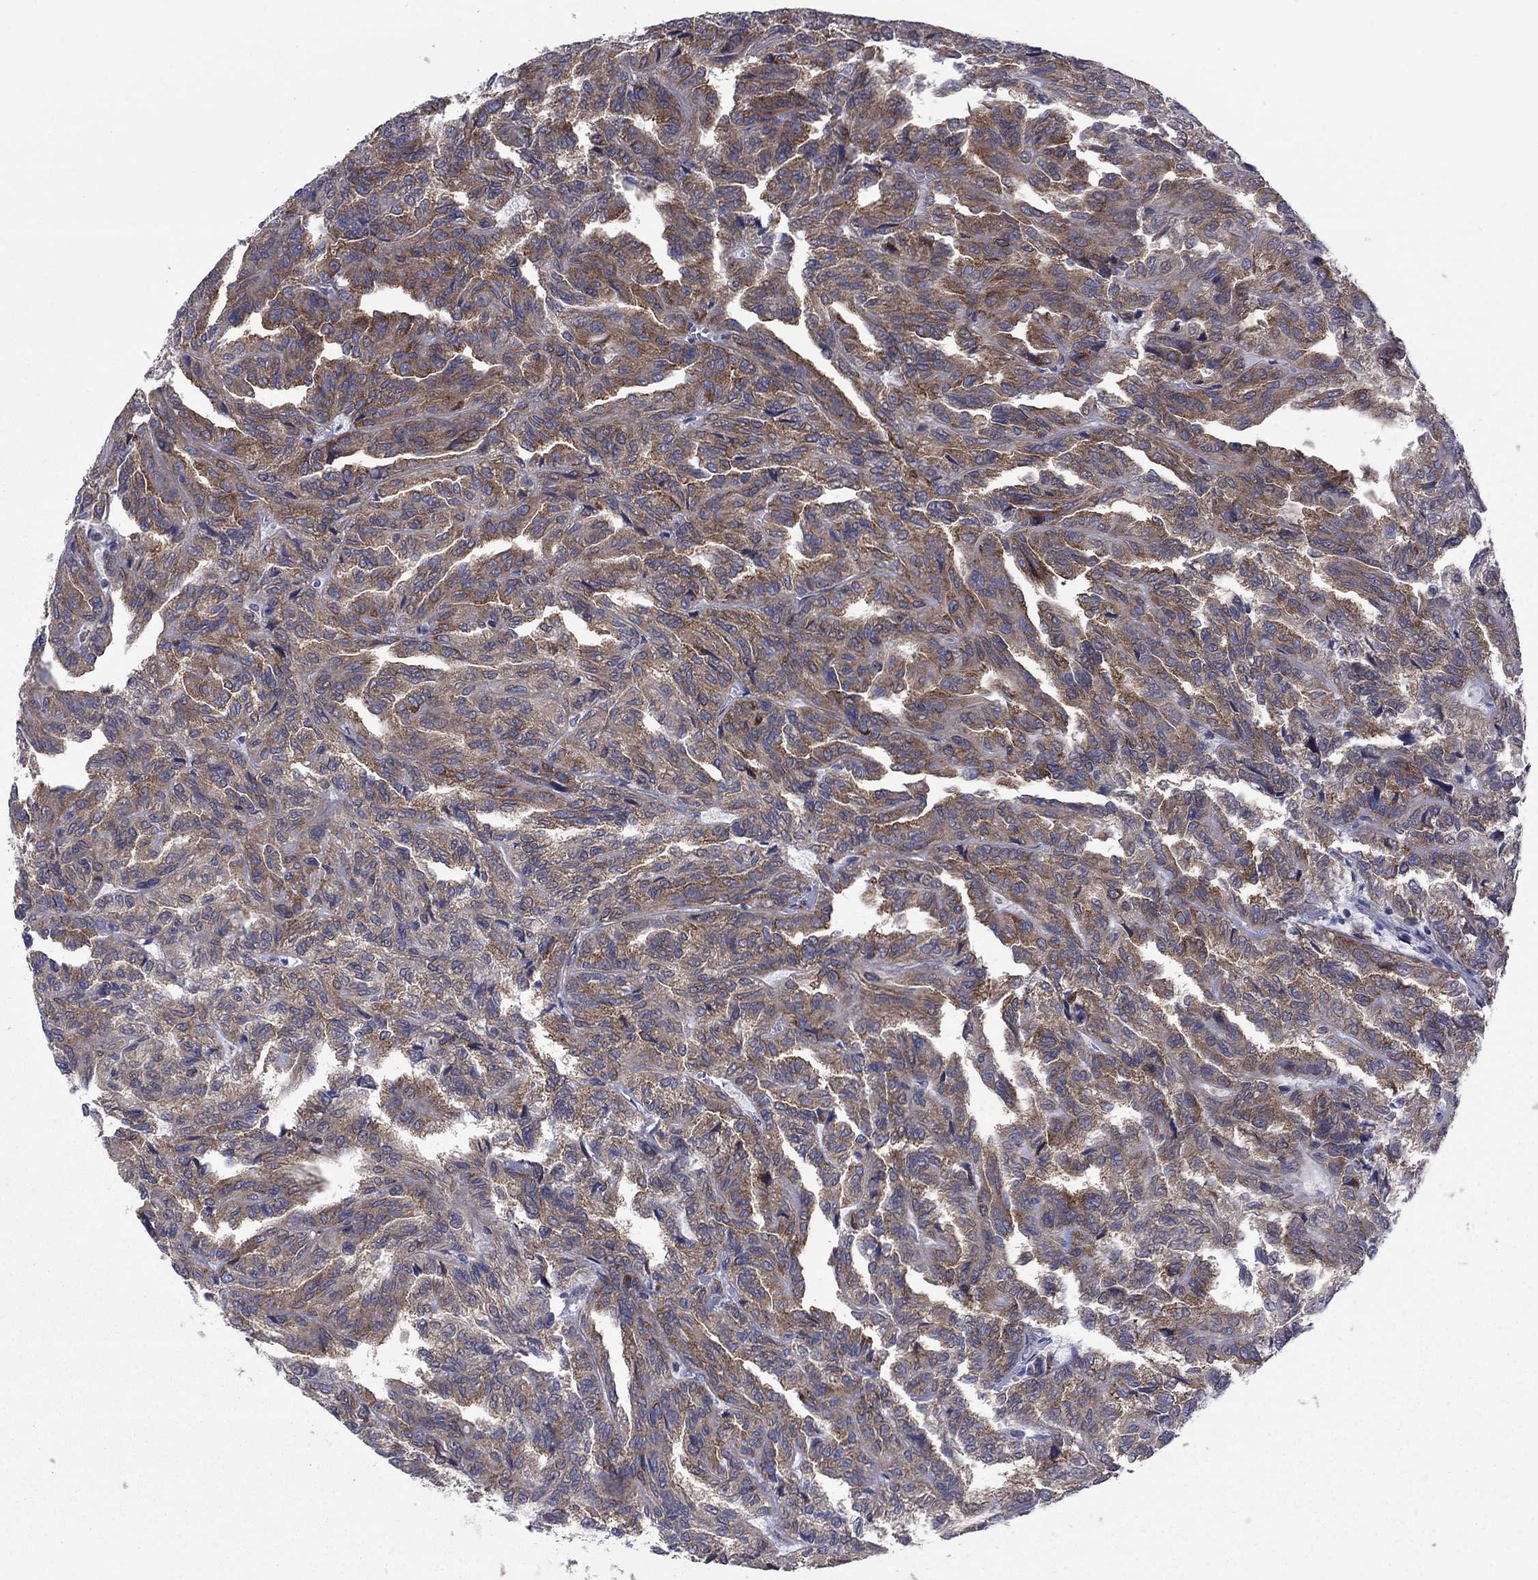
{"staining": {"intensity": "moderate", "quantity": ">75%", "location": "cytoplasmic/membranous"}, "tissue": "renal cancer", "cell_type": "Tumor cells", "image_type": "cancer", "snomed": [{"axis": "morphology", "description": "Adenocarcinoma, NOS"}, {"axis": "topography", "description": "Kidney"}], "caption": "Tumor cells exhibit medium levels of moderate cytoplasmic/membranous staining in about >75% of cells in adenocarcinoma (renal).", "gene": "GPR155", "patient": {"sex": "male", "age": 79}}